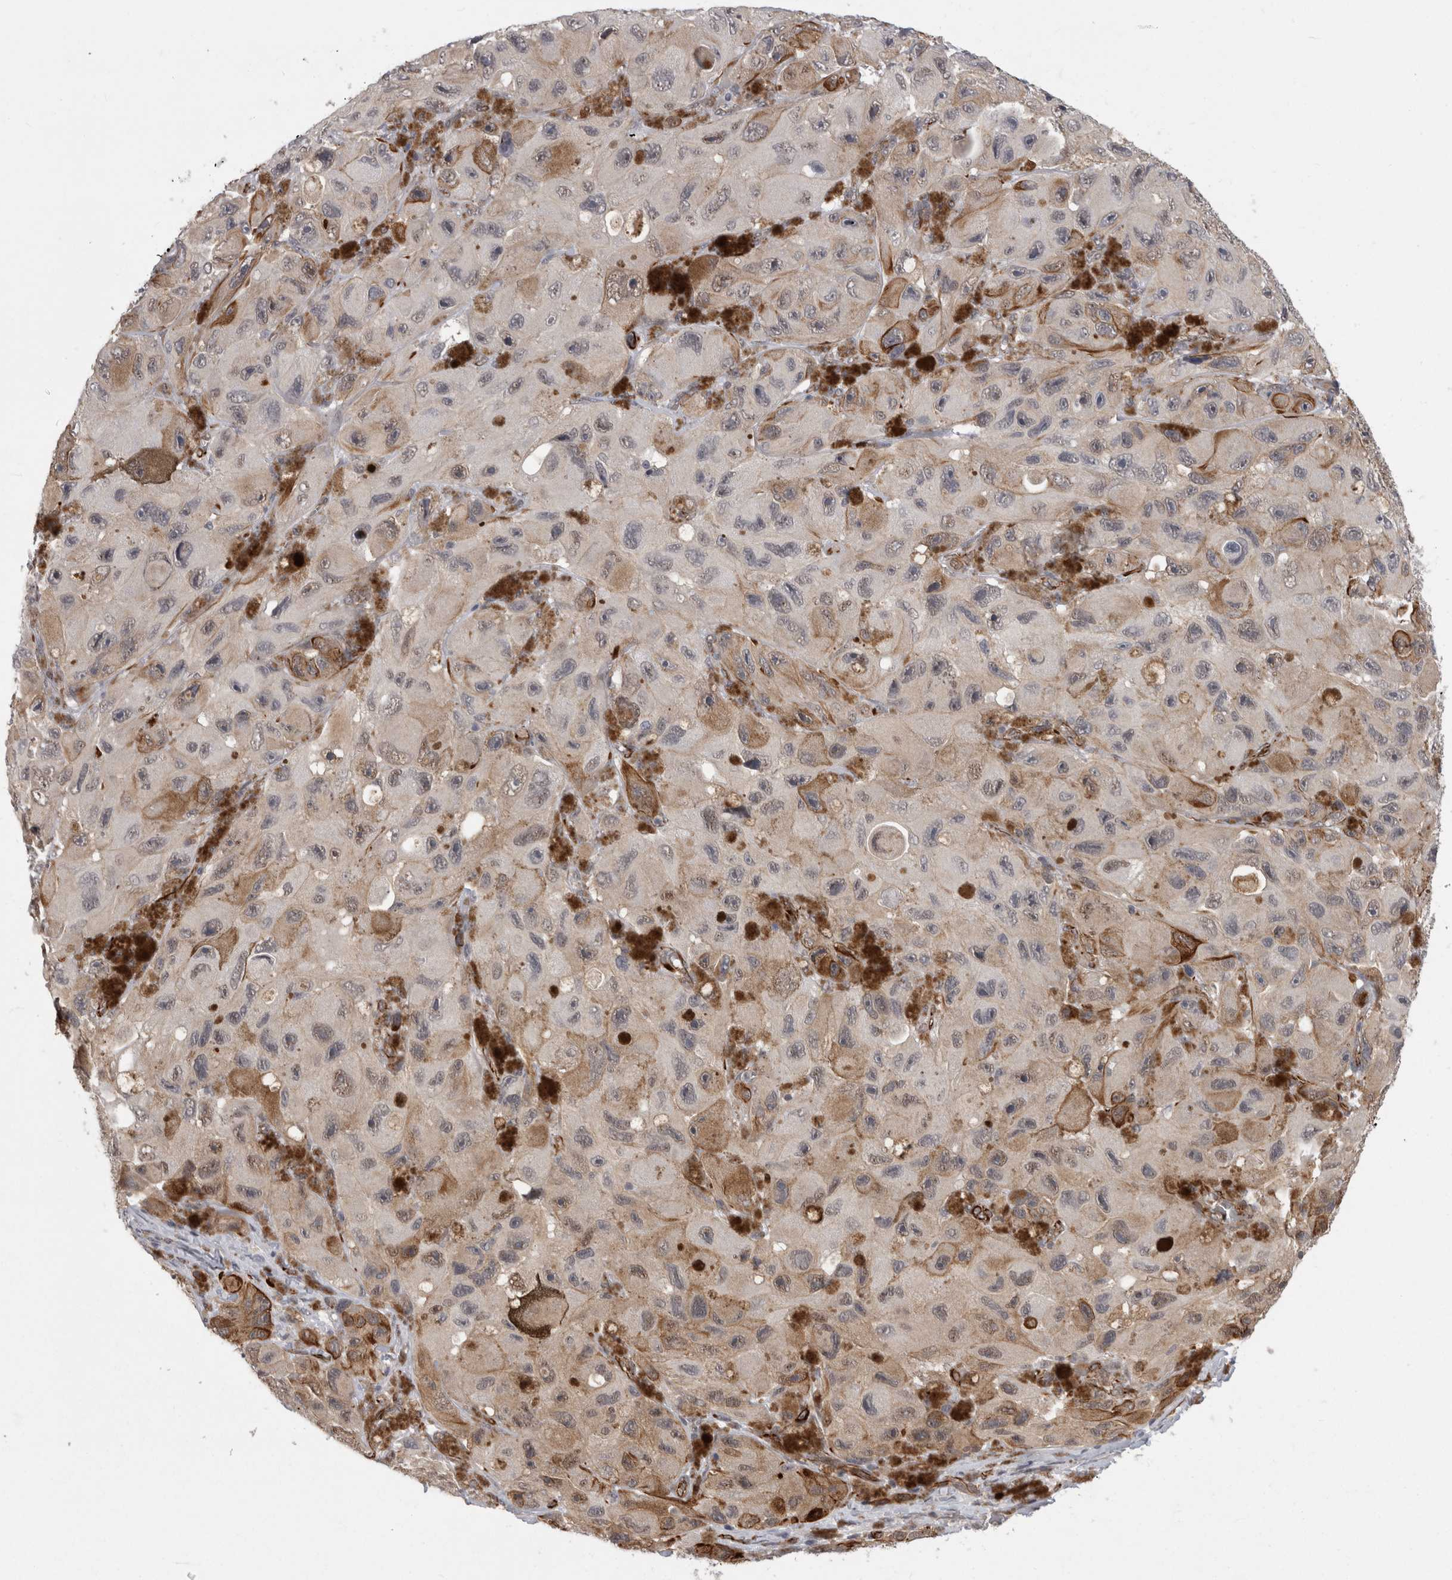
{"staining": {"intensity": "strong", "quantity": "25%-75%", "location": "cytoplasmic/membranous"}, "tissue": "melanoma", "cell_type": "Tumor cells", "image_type": "cancer", "snomed": [{"axis": "morphology", "description": "Malignant melanoma, NOS"}, {"axis": "topography", "description": "Skin"}], "caption": "Protein expression analysis of melanoma reveals strong cytoplasmic/membranous expression in about 25%-75% of tumor cells.", "gene": "FAM83H", "patient": {"sex": "female", "age": 73}}